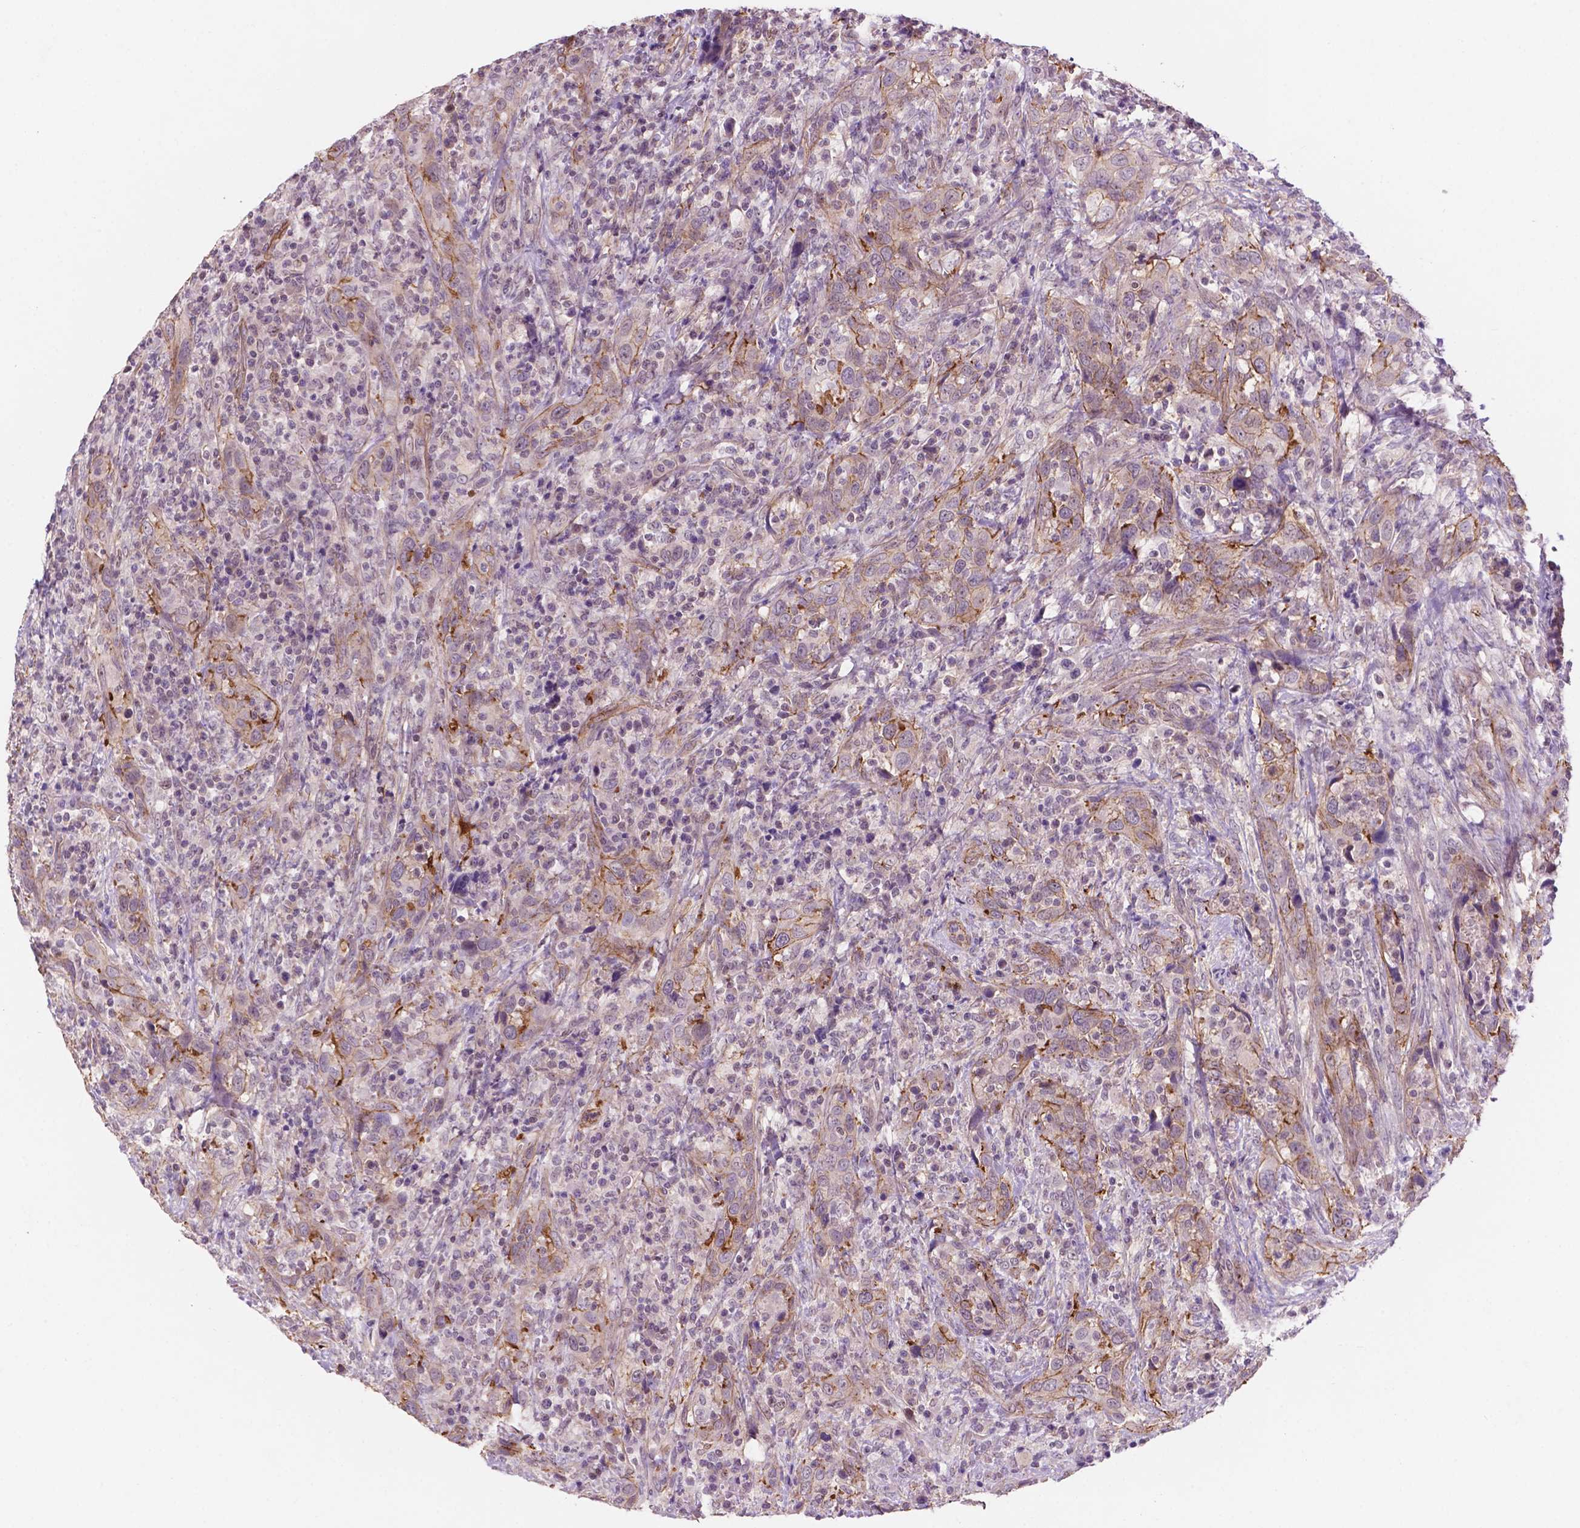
{"staining": {"intensity": "moderate", "quantity": ">75%", "location": "cytoplasmic/membranous"}, "tissue": "urothelial cancer", "cell_type": "Tumor cells", "image_type": "cancer", "snomed": [{"axis": "morphology", "description": "Urothelial carcinoma, NOS"}, {"axis": "morphology", "description": "Urothelial carcinoma, High grade"}, {"axis": "topography", "description": "Urinary bladder"}], "caption": "Human urothelial carcinoma (high-grade) stained with a protein marker shows moderate staining in tumor cells.", "gene": "ARL5C", "patient": {"sex": "female", "age": 64}}